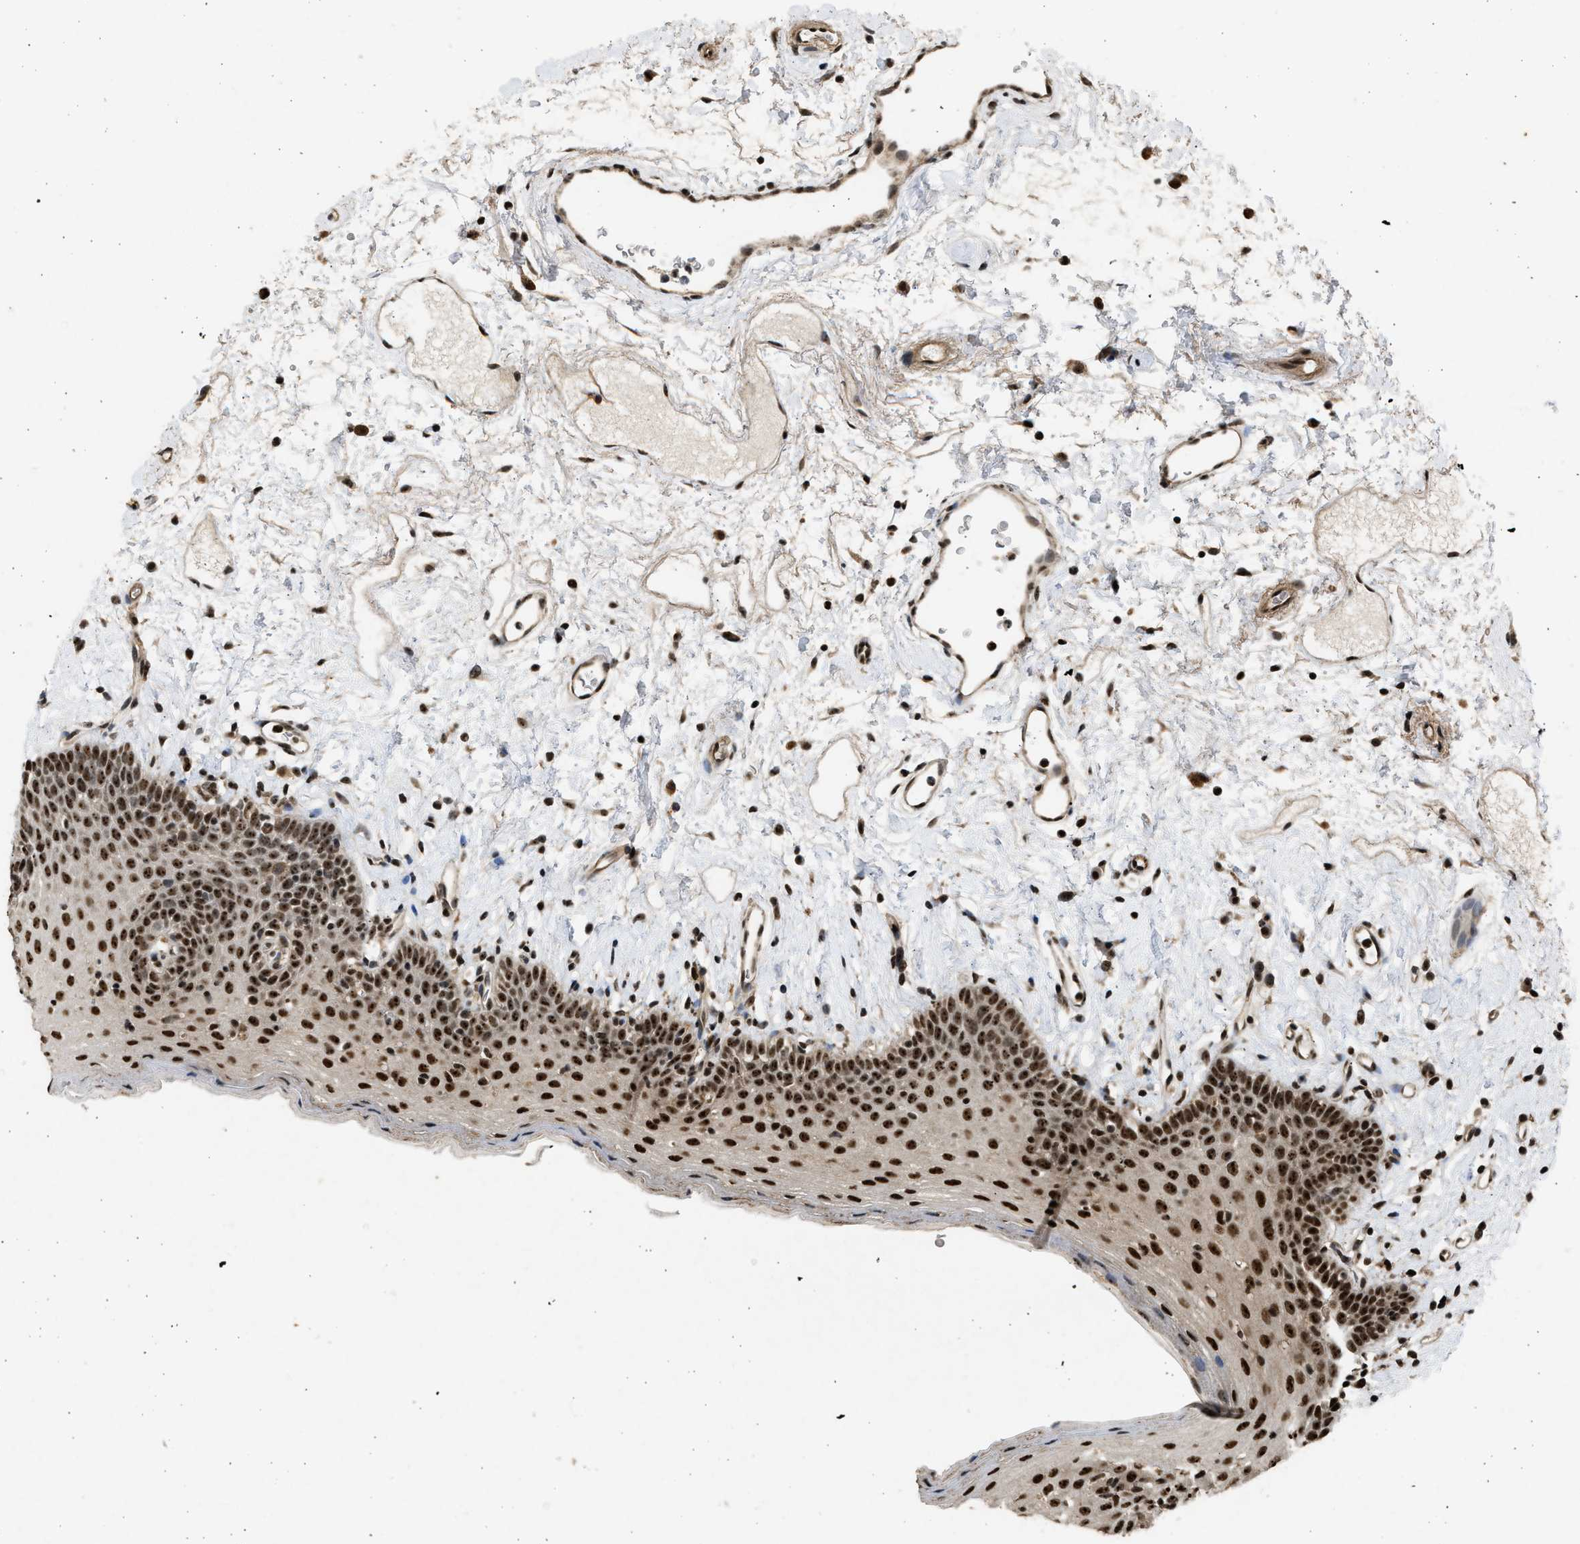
{"staining": {"intensity": "strong", "quantity": ">75%", "location": "nuclear"}, "tissue": "oral mucosa", "cell_type": "Squamous epithelial cells", "image_type": "normal", "snomed": [{"axis": "morphology", "description": "Normal tissue, NOS"}, {"axis": "topography", "description": "Oral tissue"}], "caption": "Immunohistochemistry (DAB) staining of normal human oral mucosa shows strong nuclear protein positivity in approximately >75% of squamous epithelial cells. (IHC, brightfield microscopy, high magnification).", "gene": "TFDP2", "patient": {"sex": "male", "age": 66}}